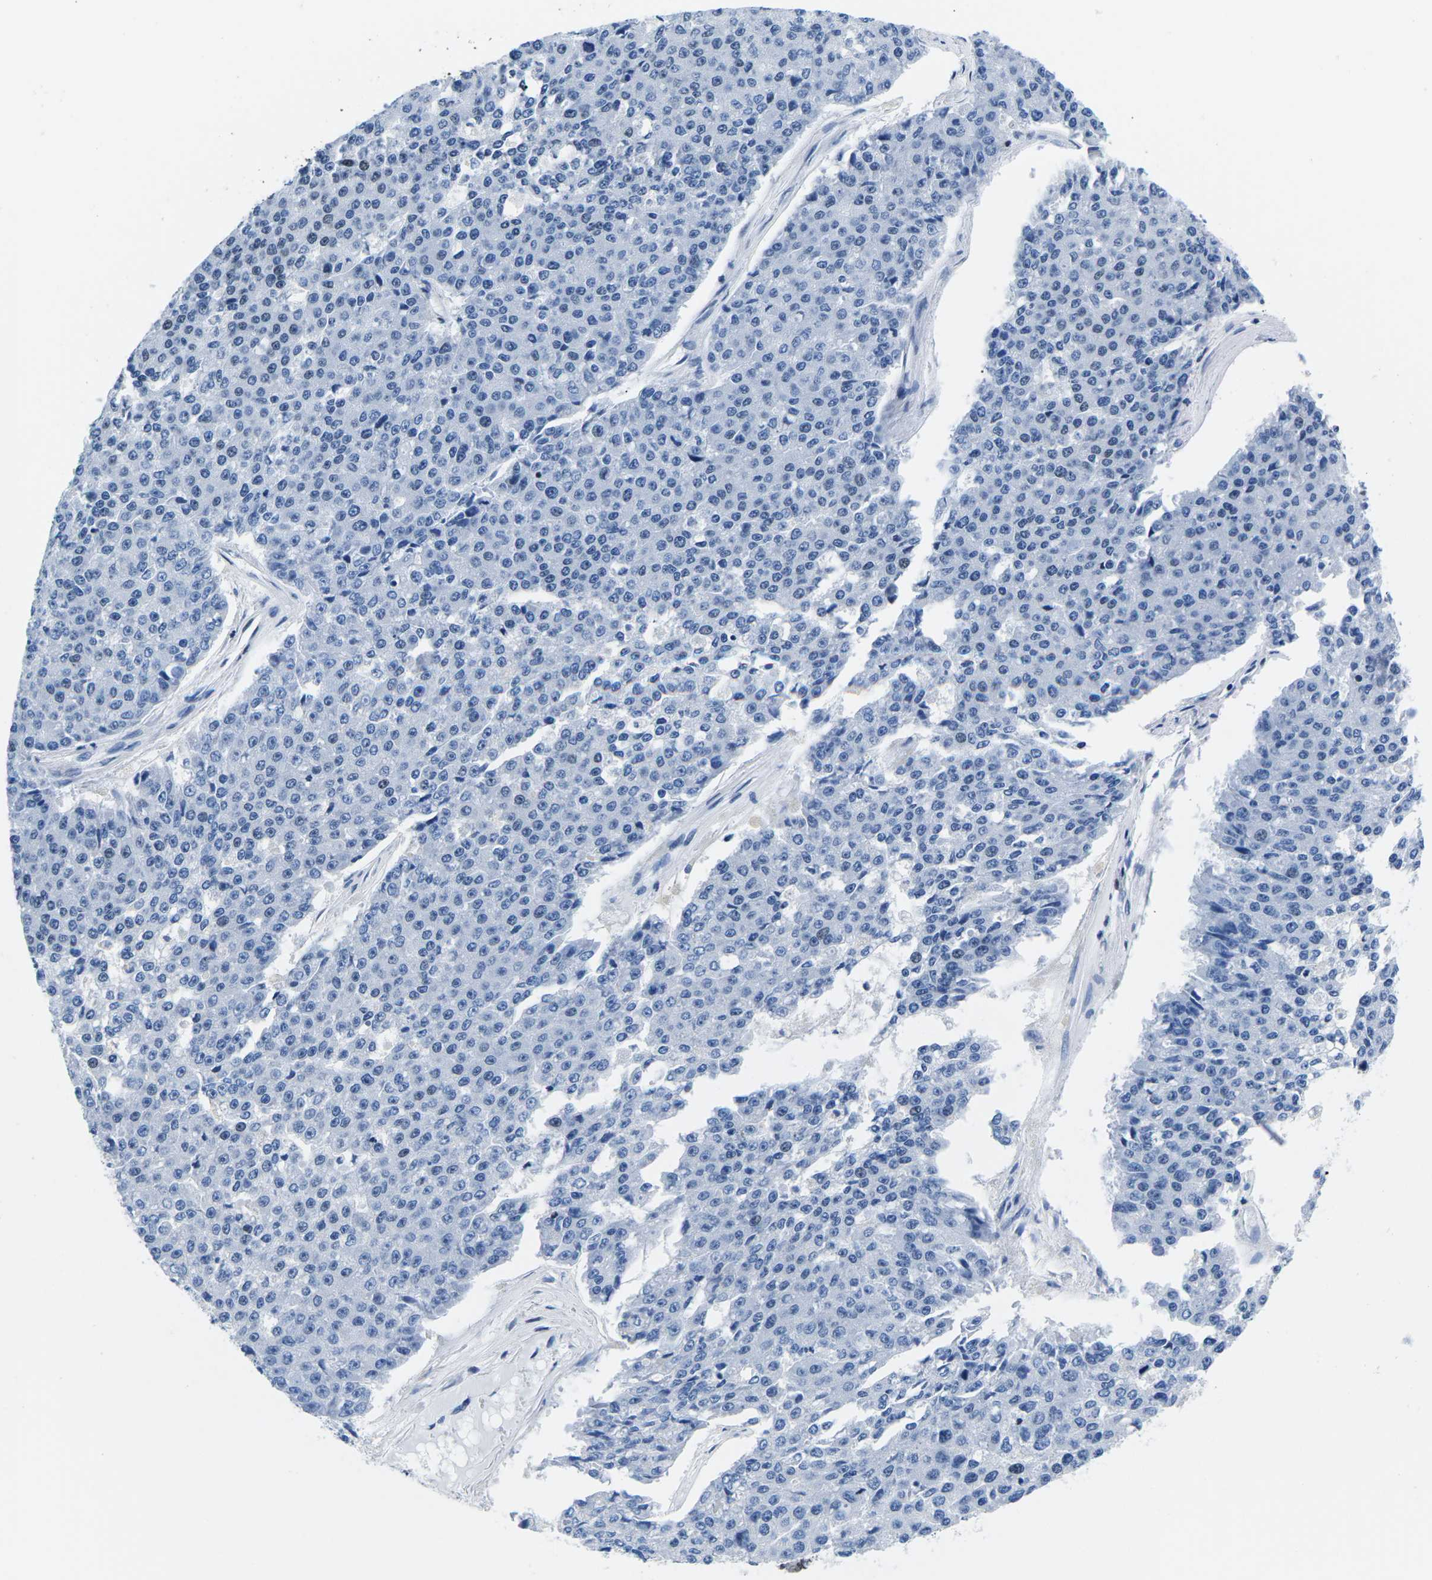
{"staining": {"intensity": "weak", "quantity": "<25%", "location": "nuclear"}, "tissue": "pancreatic cancer", "cell_type": "Tumor cells", "image_type": "cancer", "snomed": [{"axis": "morphology", "description": "Adenocarcinoma, NOS"}, {"axis": "topography", "description": "Pancreas"}], "caption": "This is an immunohistochemistry (IHC) image of human adenocarcinoma (pancreatic). There is no positivity in tumor cells.", "gene": "ATF1", "patient": {"sex": "male", "age": 50}}